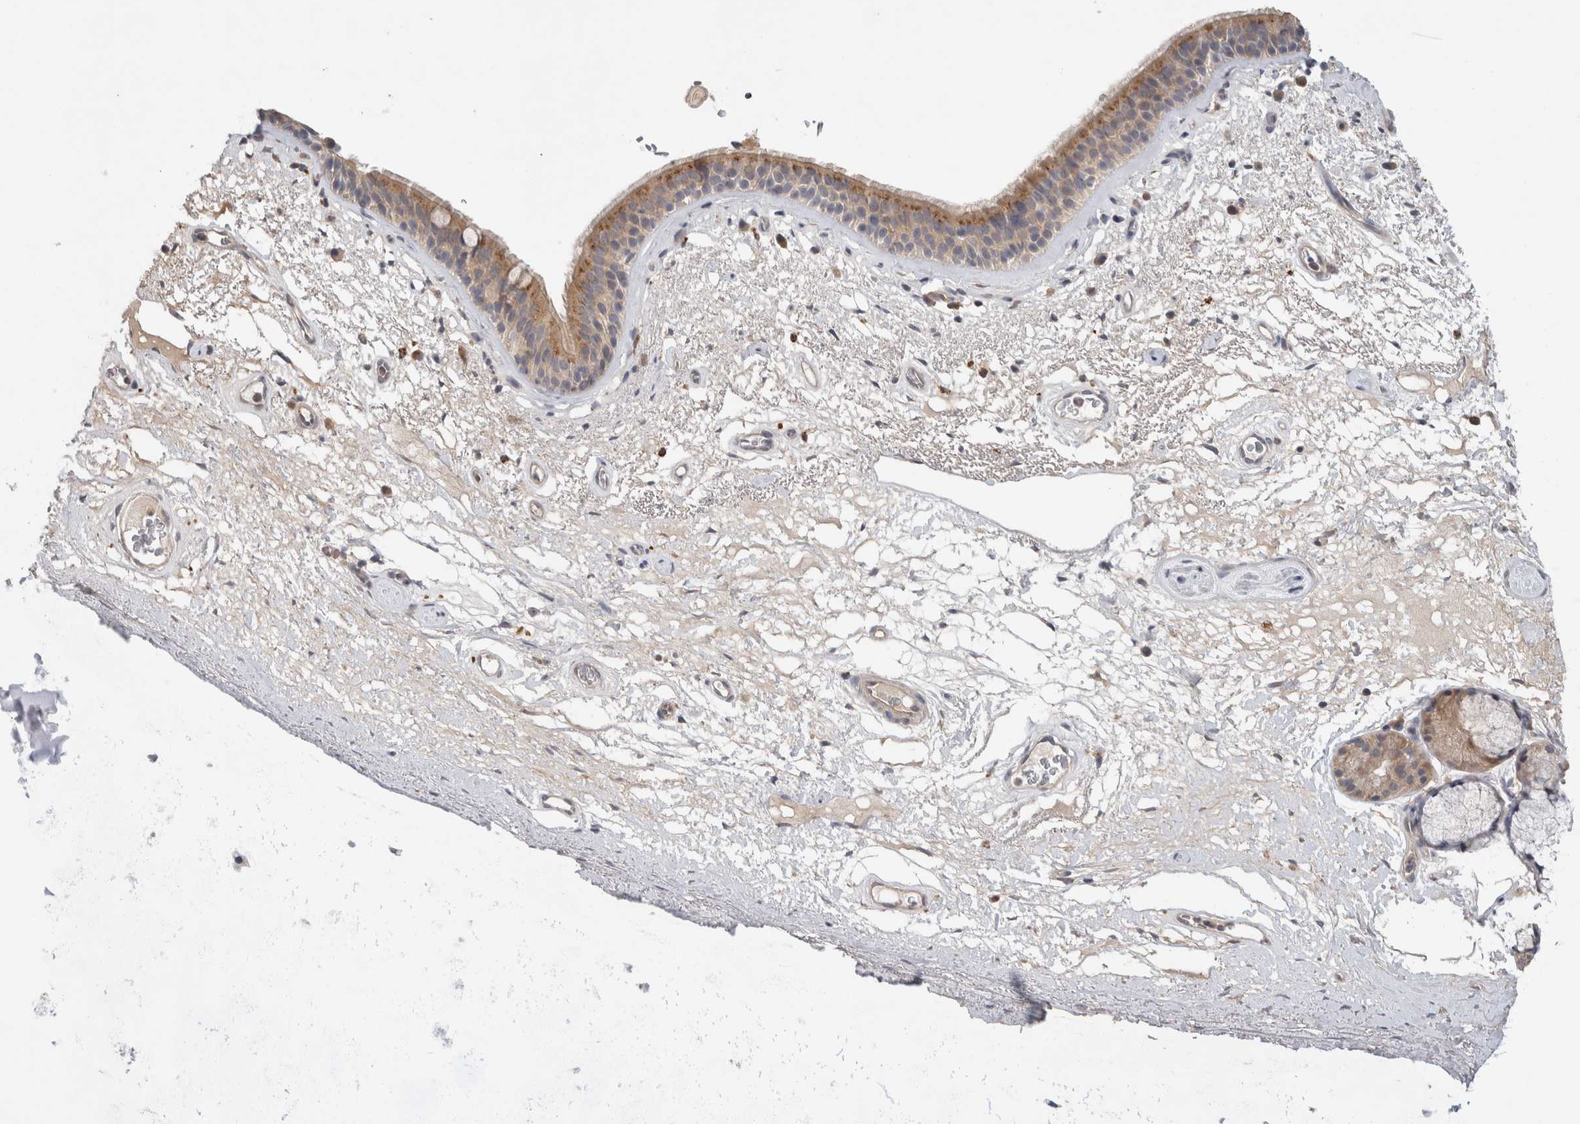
{"staining": {"intensity": "moderate", "quantity": "25%-75%", "location": "cytoplasmic/membranous"}, "tissue": "bronchus", "cell_type": "Respiratory epithelial cells", "image_type": "normal", "snomed": [{"axis": "morphology", "description": "Normal tissue, NOS"}, {"axis": "topography", "description": "Cartilage tissue"}], "caption": "Immunohistochemistry staining of normal bronchus, which demonstrates medium levels of moderate cytoplasmic/membranous expression in about 25%-75% of respiratory epithelial cells indicating moderate cytoplasmic/membranous protein staining. The staining was performed using DAB (3,3'-diaminobenzidine) (brown) for protein detection and nuclei were counterstained in hematoxylin (blue).", "gene": "SGK1", "patient": {"sex": "female", "age": 63}}